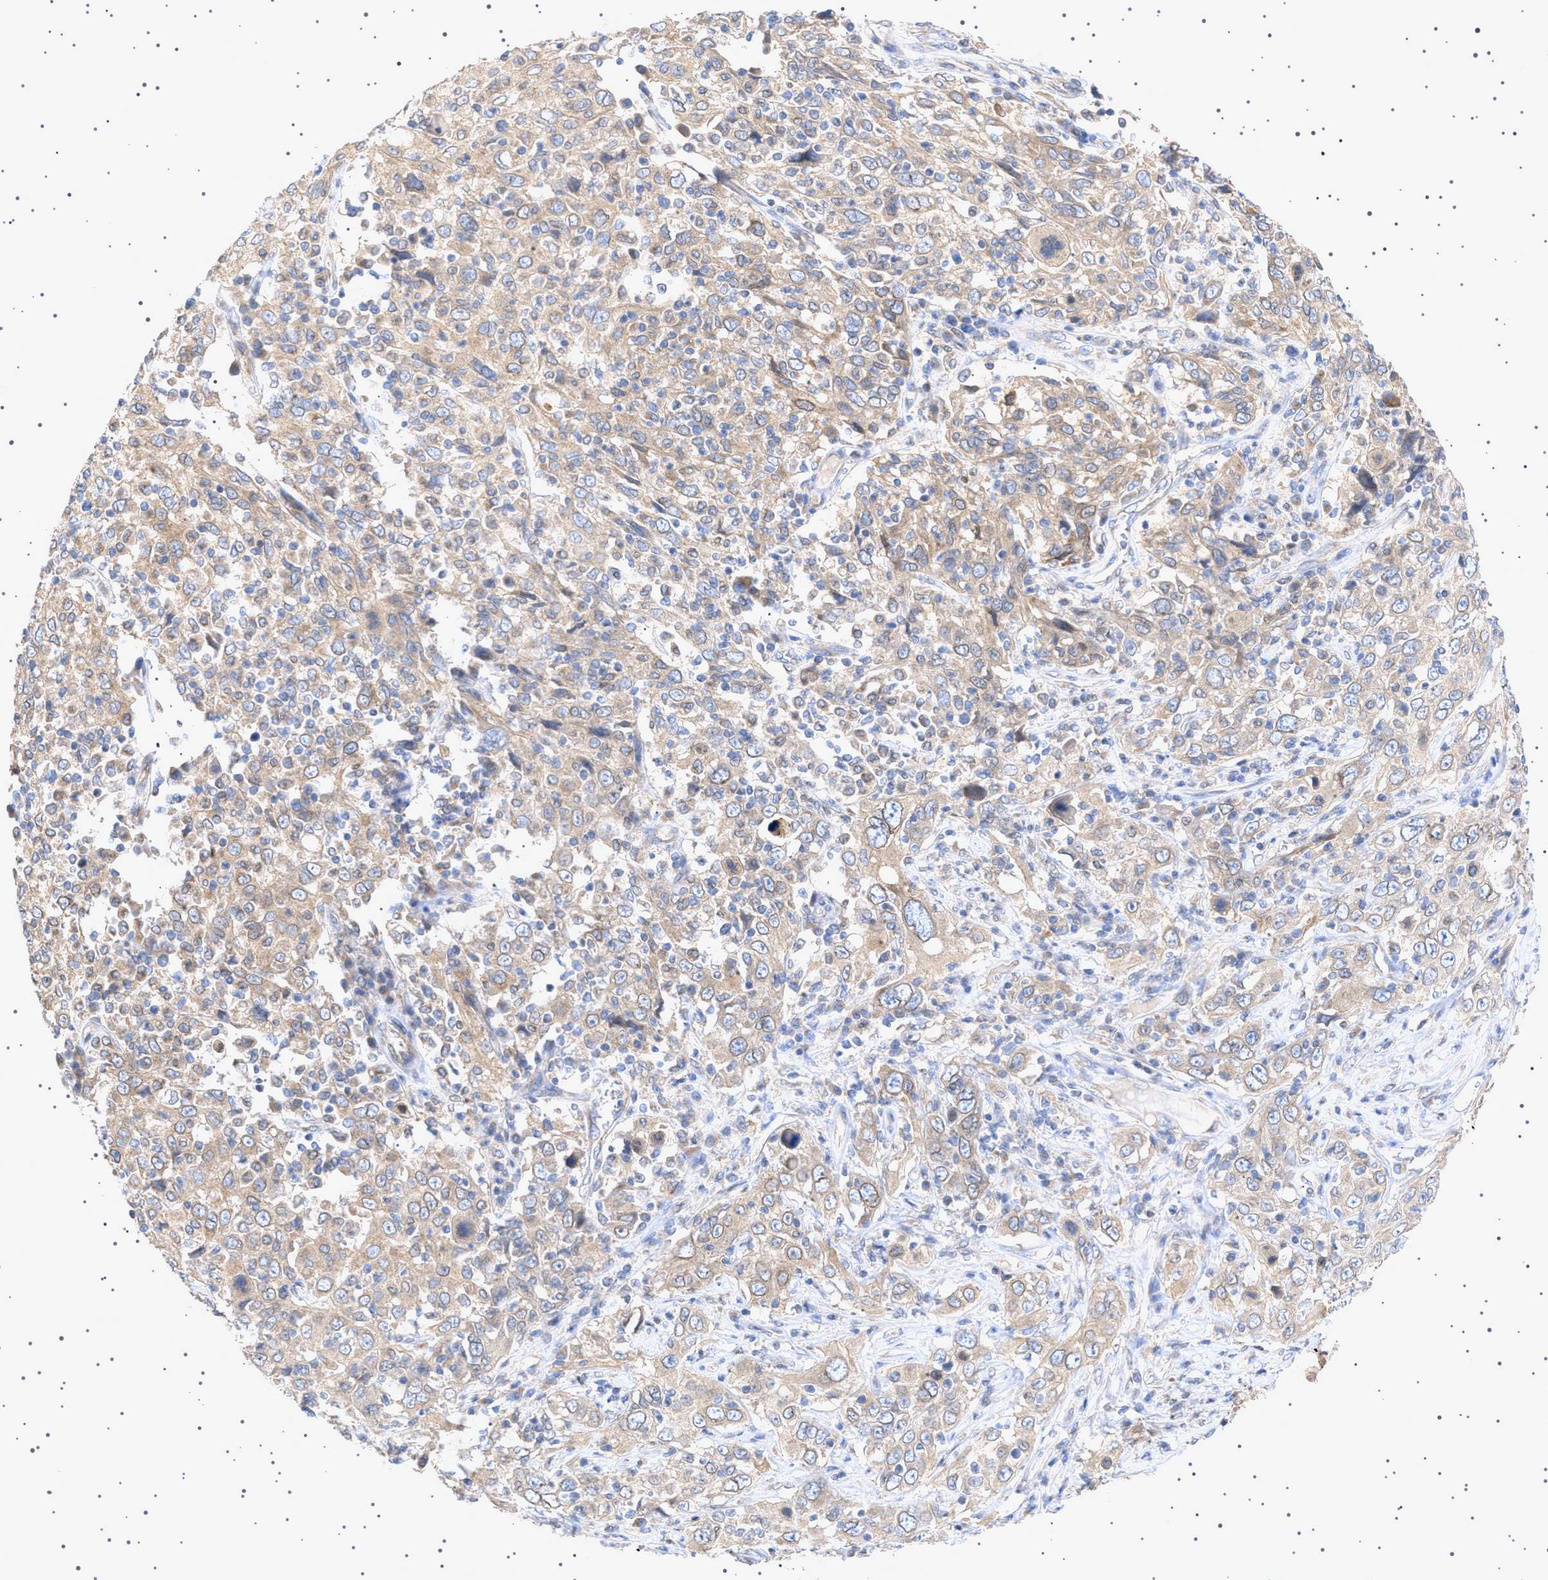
{"staining": {"intensity": "weak", "quantity": ">75%", "location": "cytoplasmic/membranous"}, "tissue": "cervical cancer", "cell_type": "Tumor cells", "image_type": "cancer", "snomed": [{"axis": "morphology", "description": "Squamous cell carcinoma, NOS"}, {"axis": "topography", "description": "Cervix"}], "caption": "Protein analysis of squamous cell carcinoma (cervical) tissue displays weak cytoplasmic/membranous positivity in about >75% of tumor cells.", "gene": "NUP93", "patient": {"sex": "female", "age": 46}}